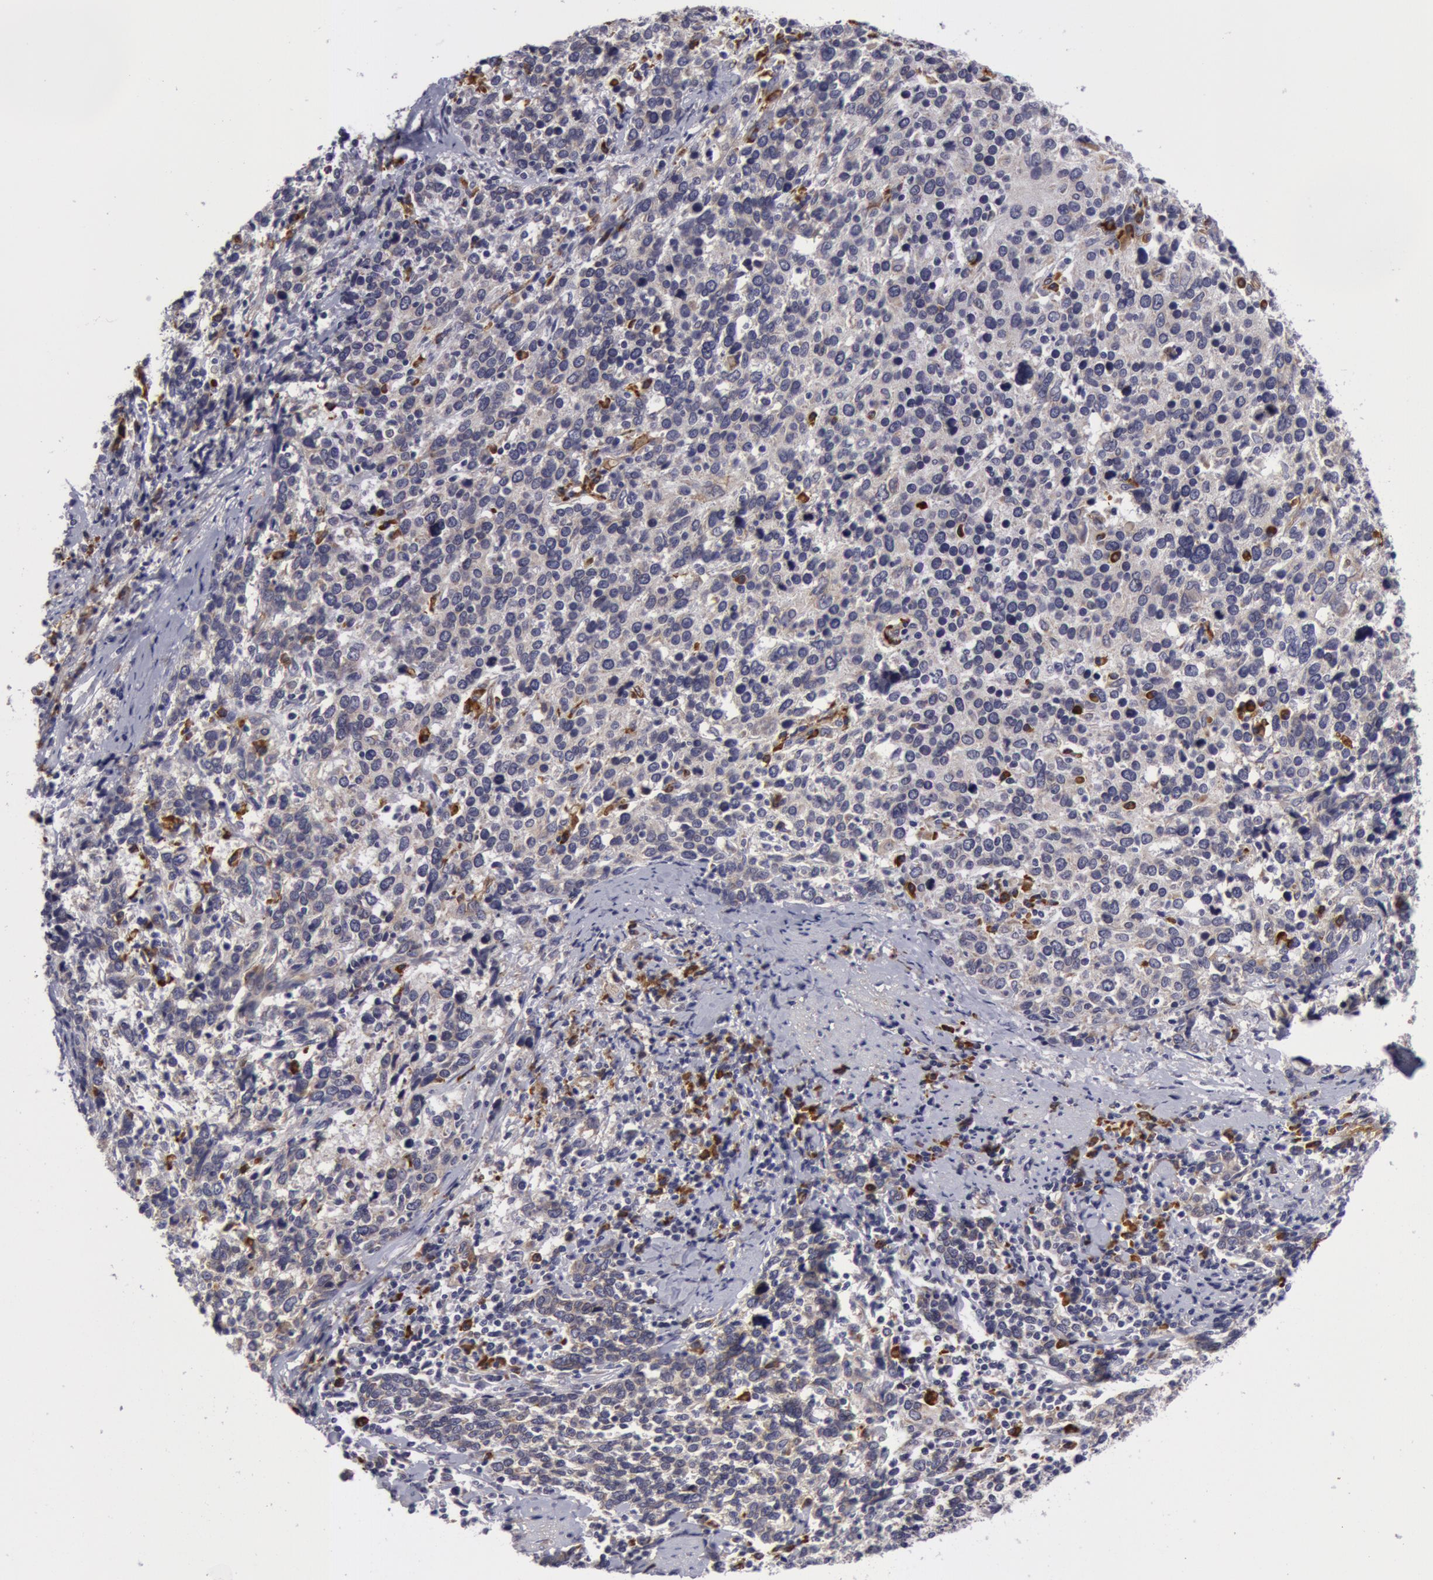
{"staining": {"intensity": "negative", "quantity": "none", "location": "none"}, "tissue": "cervical cancer", "cell_type": "Tumor cells", "image_type": "cancer", "snomed": [{"axis": "morphology", "description": "Squamous cell carcinoma, NOS"}, {"axis": "topography", "description": "Cervix"}], "caption": "High magnification brightfield microscopy of cervical cancer (squamous cell carcinoma) stained with DAB (brown) and counterstained with hematoxylin (blue): tumor cells show no significant positivity. (Brightfield microscopy of DAB immunohistochemistry (IHC) at high magnification).", "gene": "IL23A", "patient": {"sex": "female", "age": 41}}